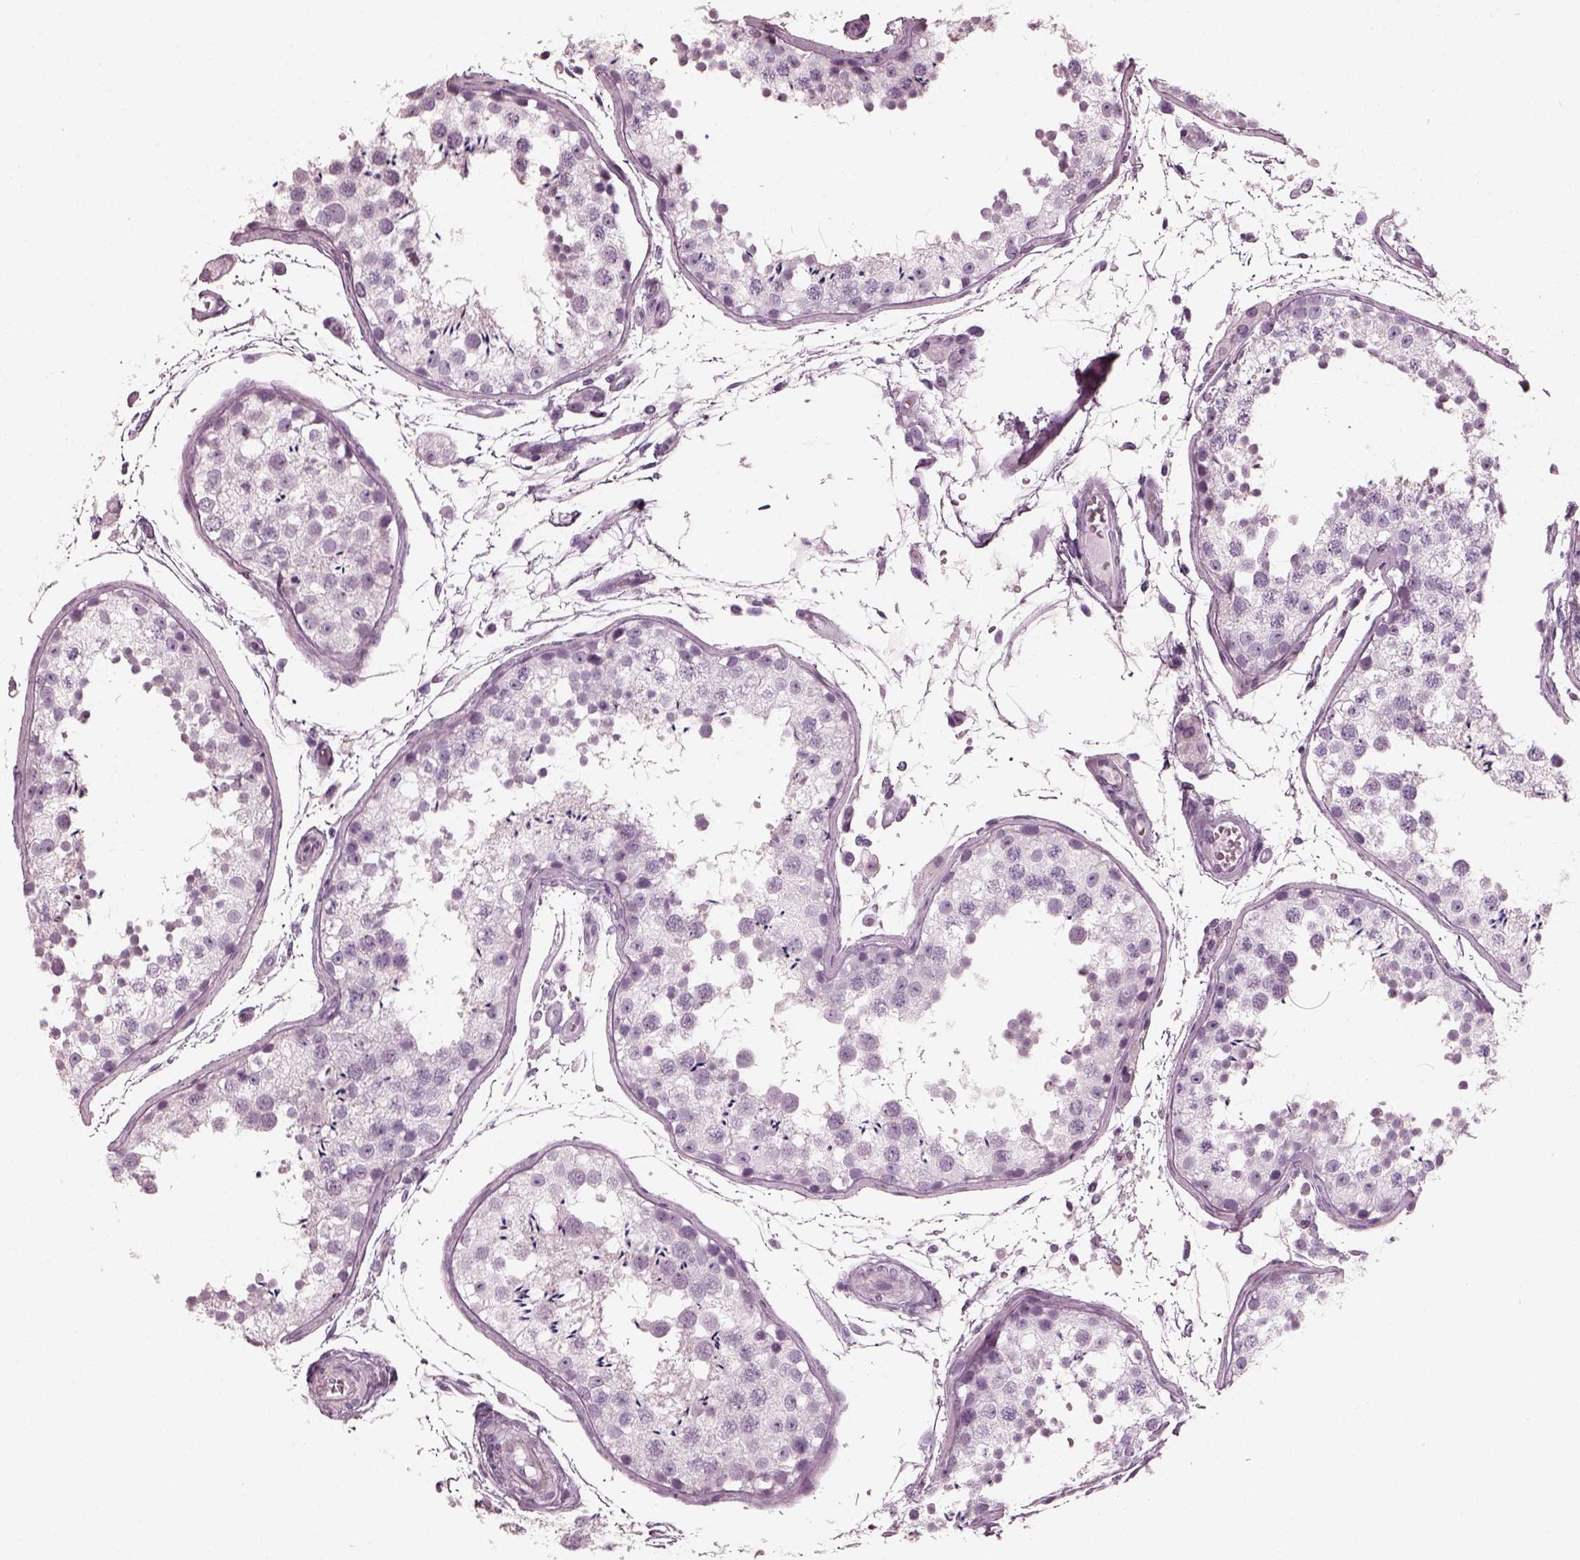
{"staining": {"intensity": "negative", "quantity": "none", "location": "none"}, "tissue": "testis", "cell_type": "Cells in seminiferous ducts", "image_type": "normal", "snomed": [{"axis": "morphology", "description": "Normal tissue, NOS"}, {"axis": "topography", "description": "Testis"}], "caption": "Testis was stained to show a protein in brown. There is no significant staining in cells in seminiferous ducts. (DAB immunohistochemistry (IHC) visualized using brightfield microscopy, high magnification).", "gene": "RCVRN", "patient": {"sex": "male", "age": 29}}